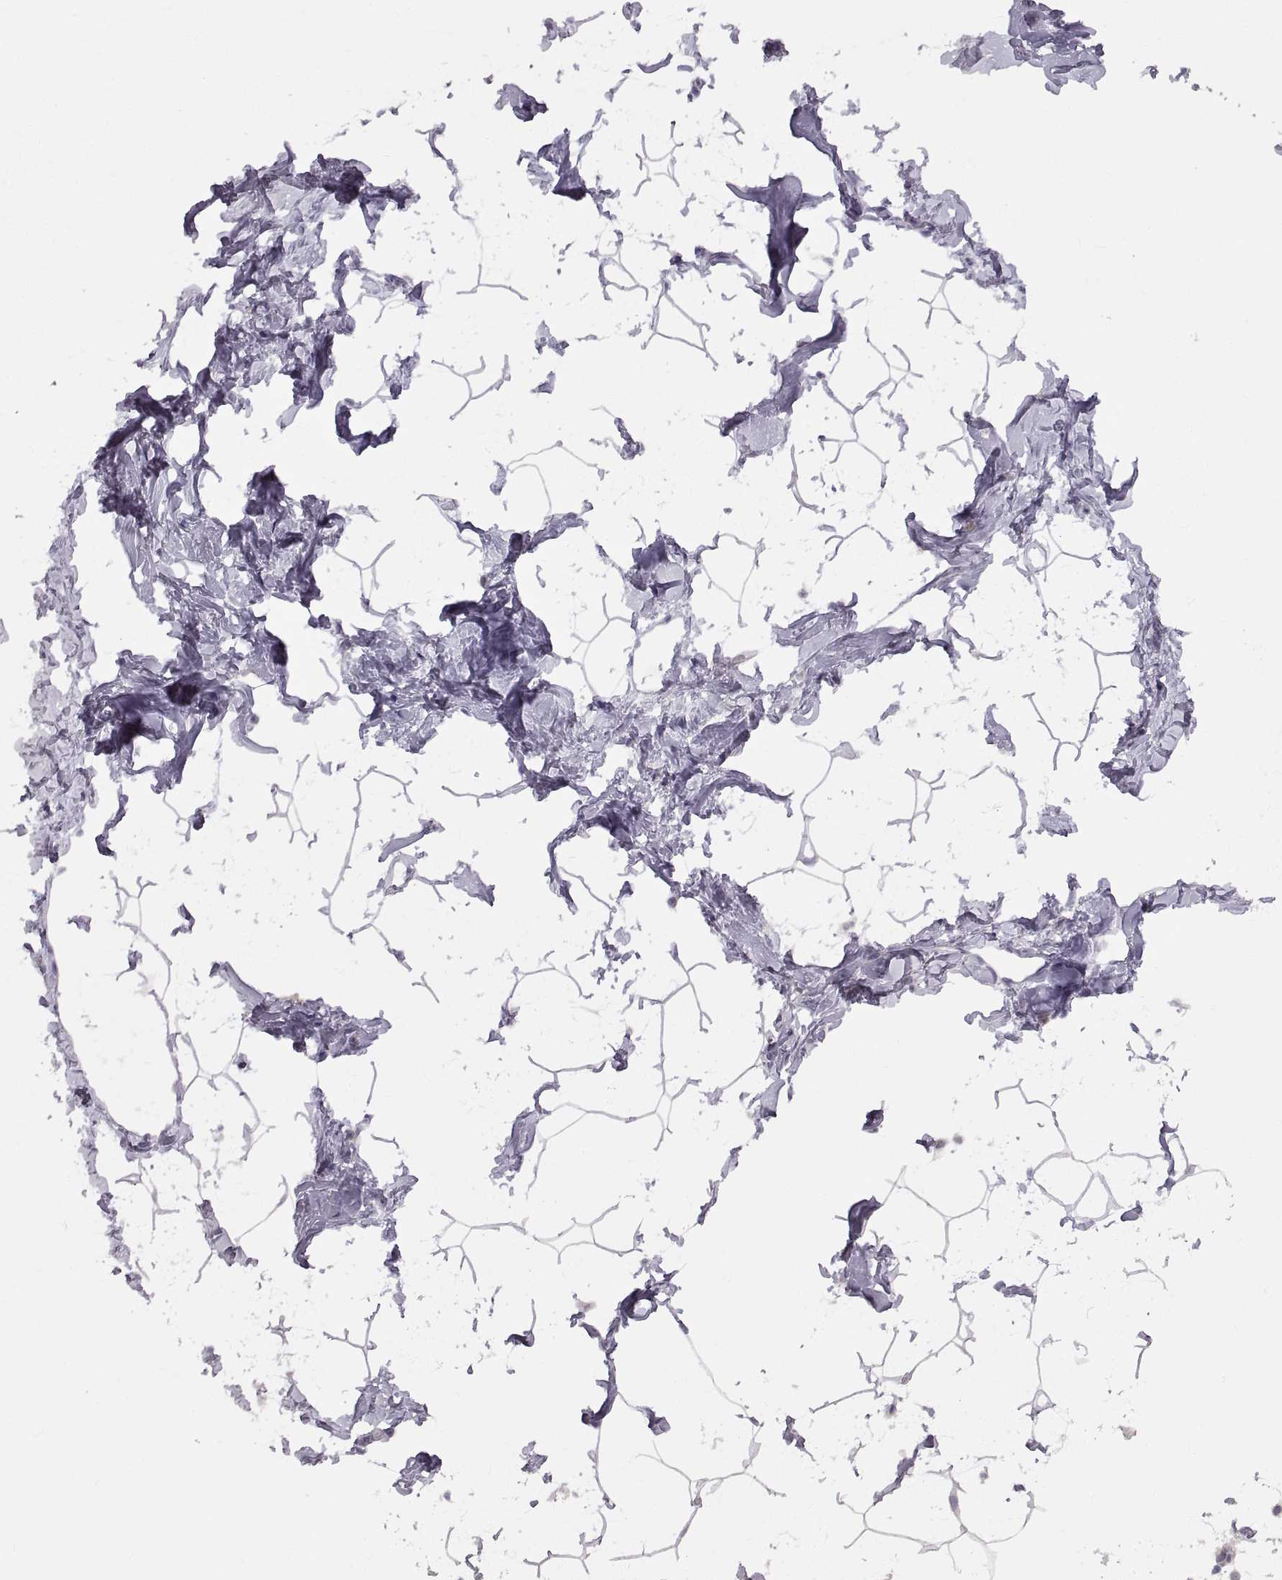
{"staining": {"intensity": "negative", "quantity": "none", "location": "none"}, "tissue": "breast", "cell_type": "Adipocytes", "image_type": "normal", "snomed": [{"axis": "morphology", "description": "Normal tissue, NOS"}, {"axis": "topography", "description": "Breast"}], "caption": "Human breast stained for a protein using immunohistochemistry (IHC) reveals no expression in adipocytes.", "gene": "WBP2NL", "patient": {"sex": "female", "age": 32}}